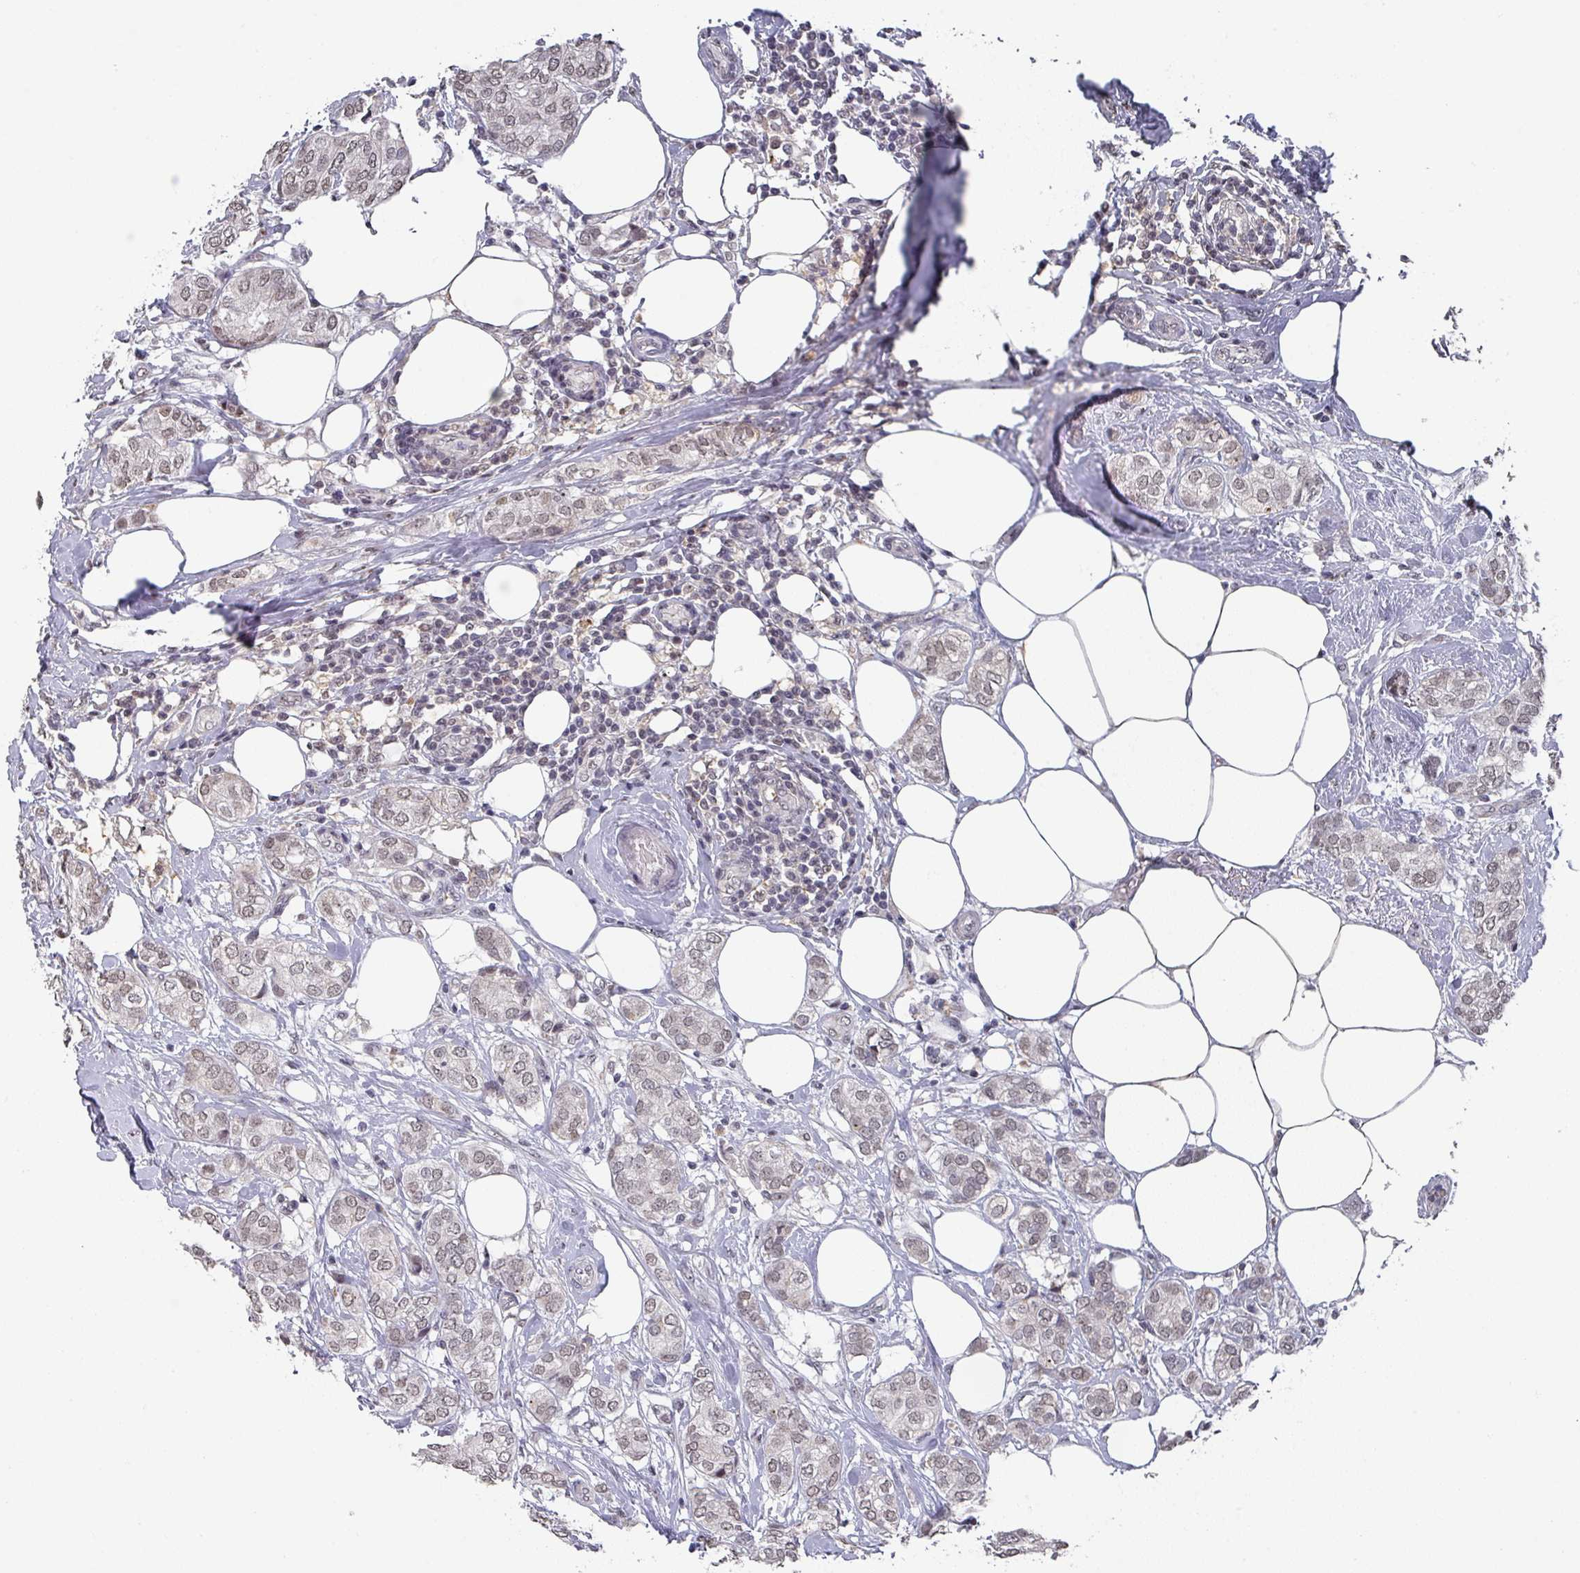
{"staining": {"intensity": "weak", "quantity": ">75%", "location": "nuclear"}, "tissue": "breast cancer", "cell_type": "Tumor cells", "image_type": "cancer", "snomed": [{"axis": "morphology", "description": "Duct carcinoma"}, {"axis": "topography", "description": "Breast"}], "caption": "Intraductal carcinoma (breast) stained for a protein (brown) reveals weak nuclear positive staining in approximately >75% of tumor cells.", "gene": "ZNF654", "patient": {"sex": "female", "age": 73}}